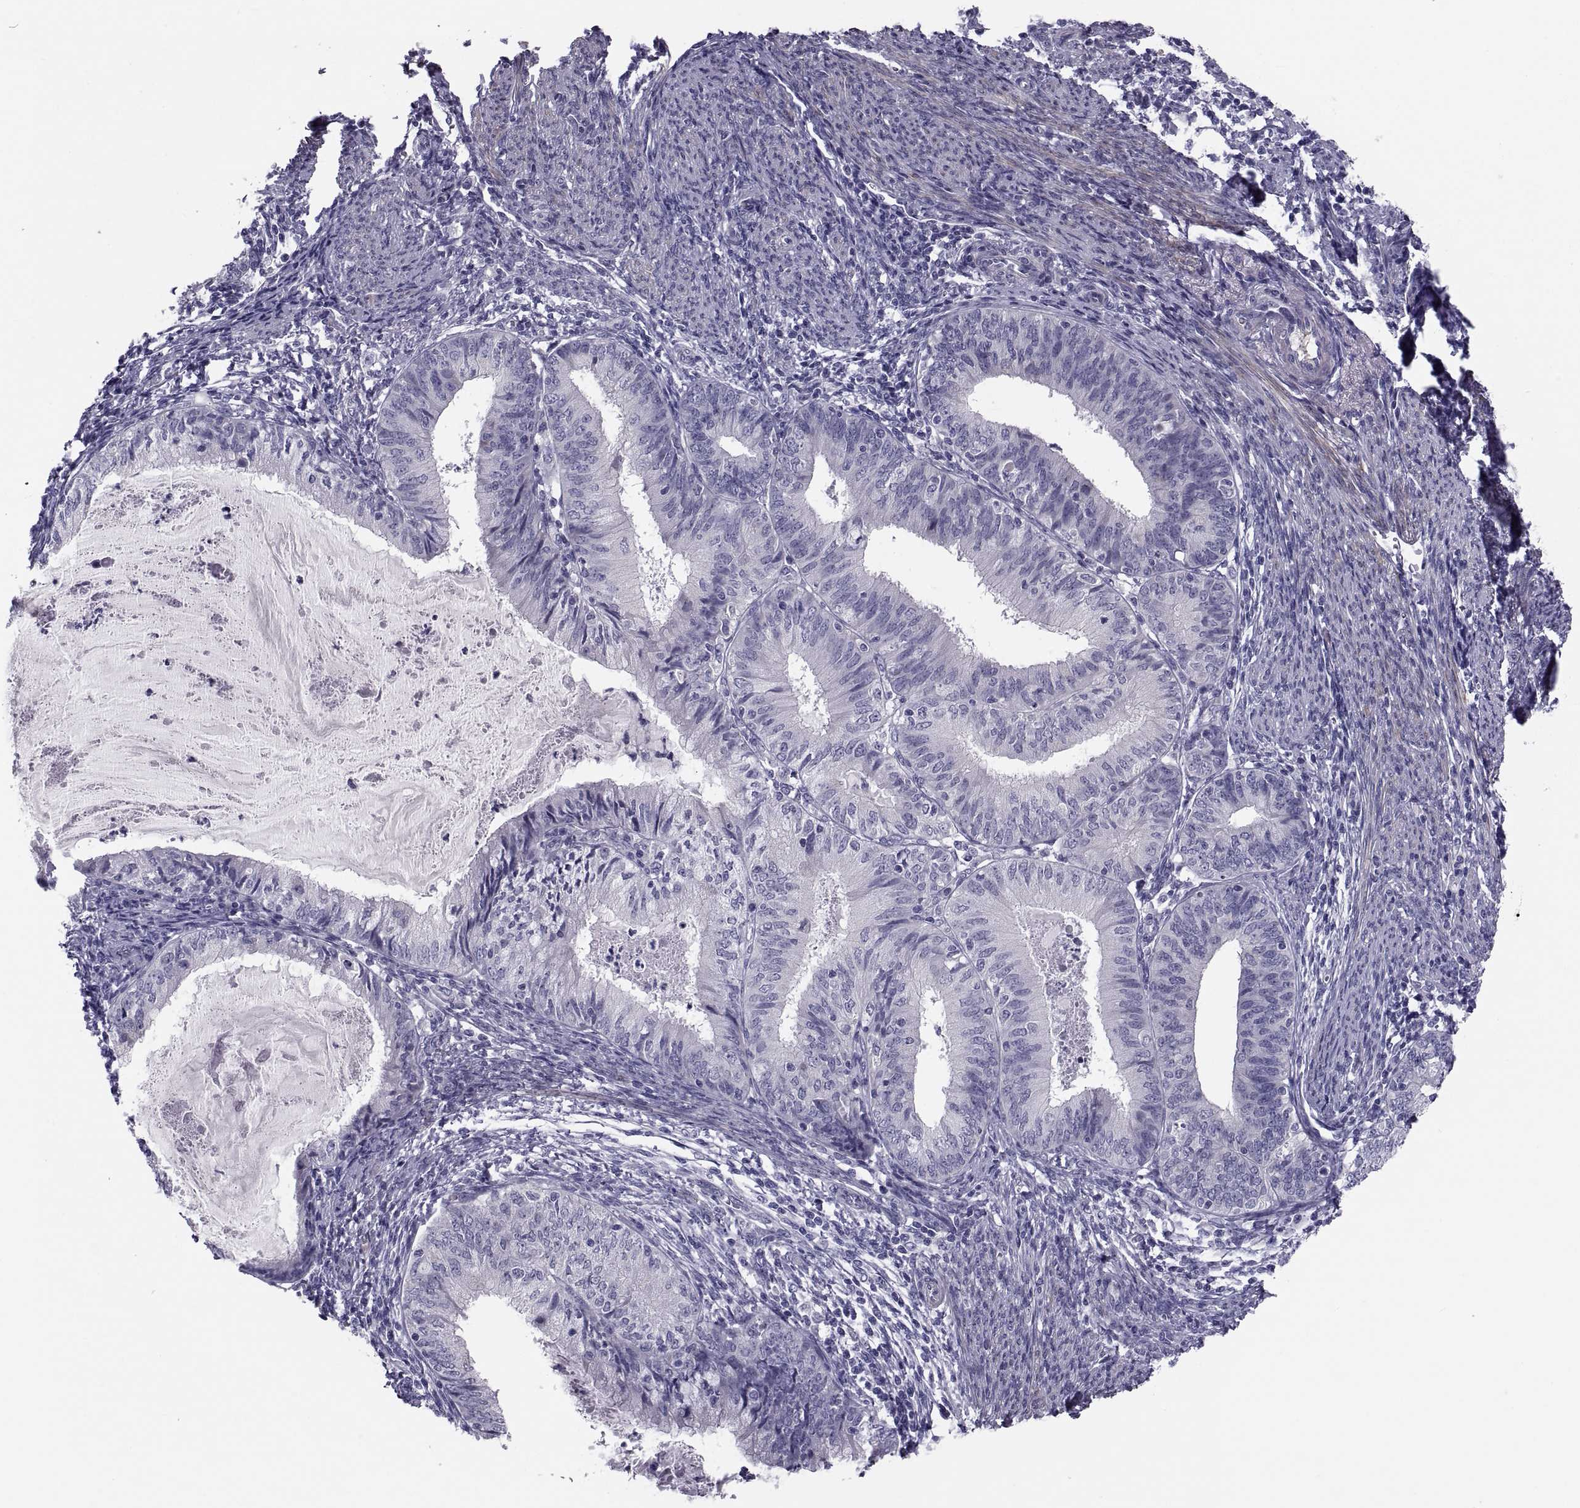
{"staining": {"intensity": "negative", "quantity": "none", "location": "none"}, "tissue": "endometrial cancer", "cell_type": "Tumor cells", "image_type": "cancer", "snomed": [{"axis": "morphology", "description": "Adenocarcinoma, NOS"}, {"axis": "topography", "description": "Endometrium"}], "caption": "A photomicrograph of human endometrial cancer is negative for staining in tumor cells.", "gene": "PDZRN4", "patient": {"sex": "female", "age": 57}}